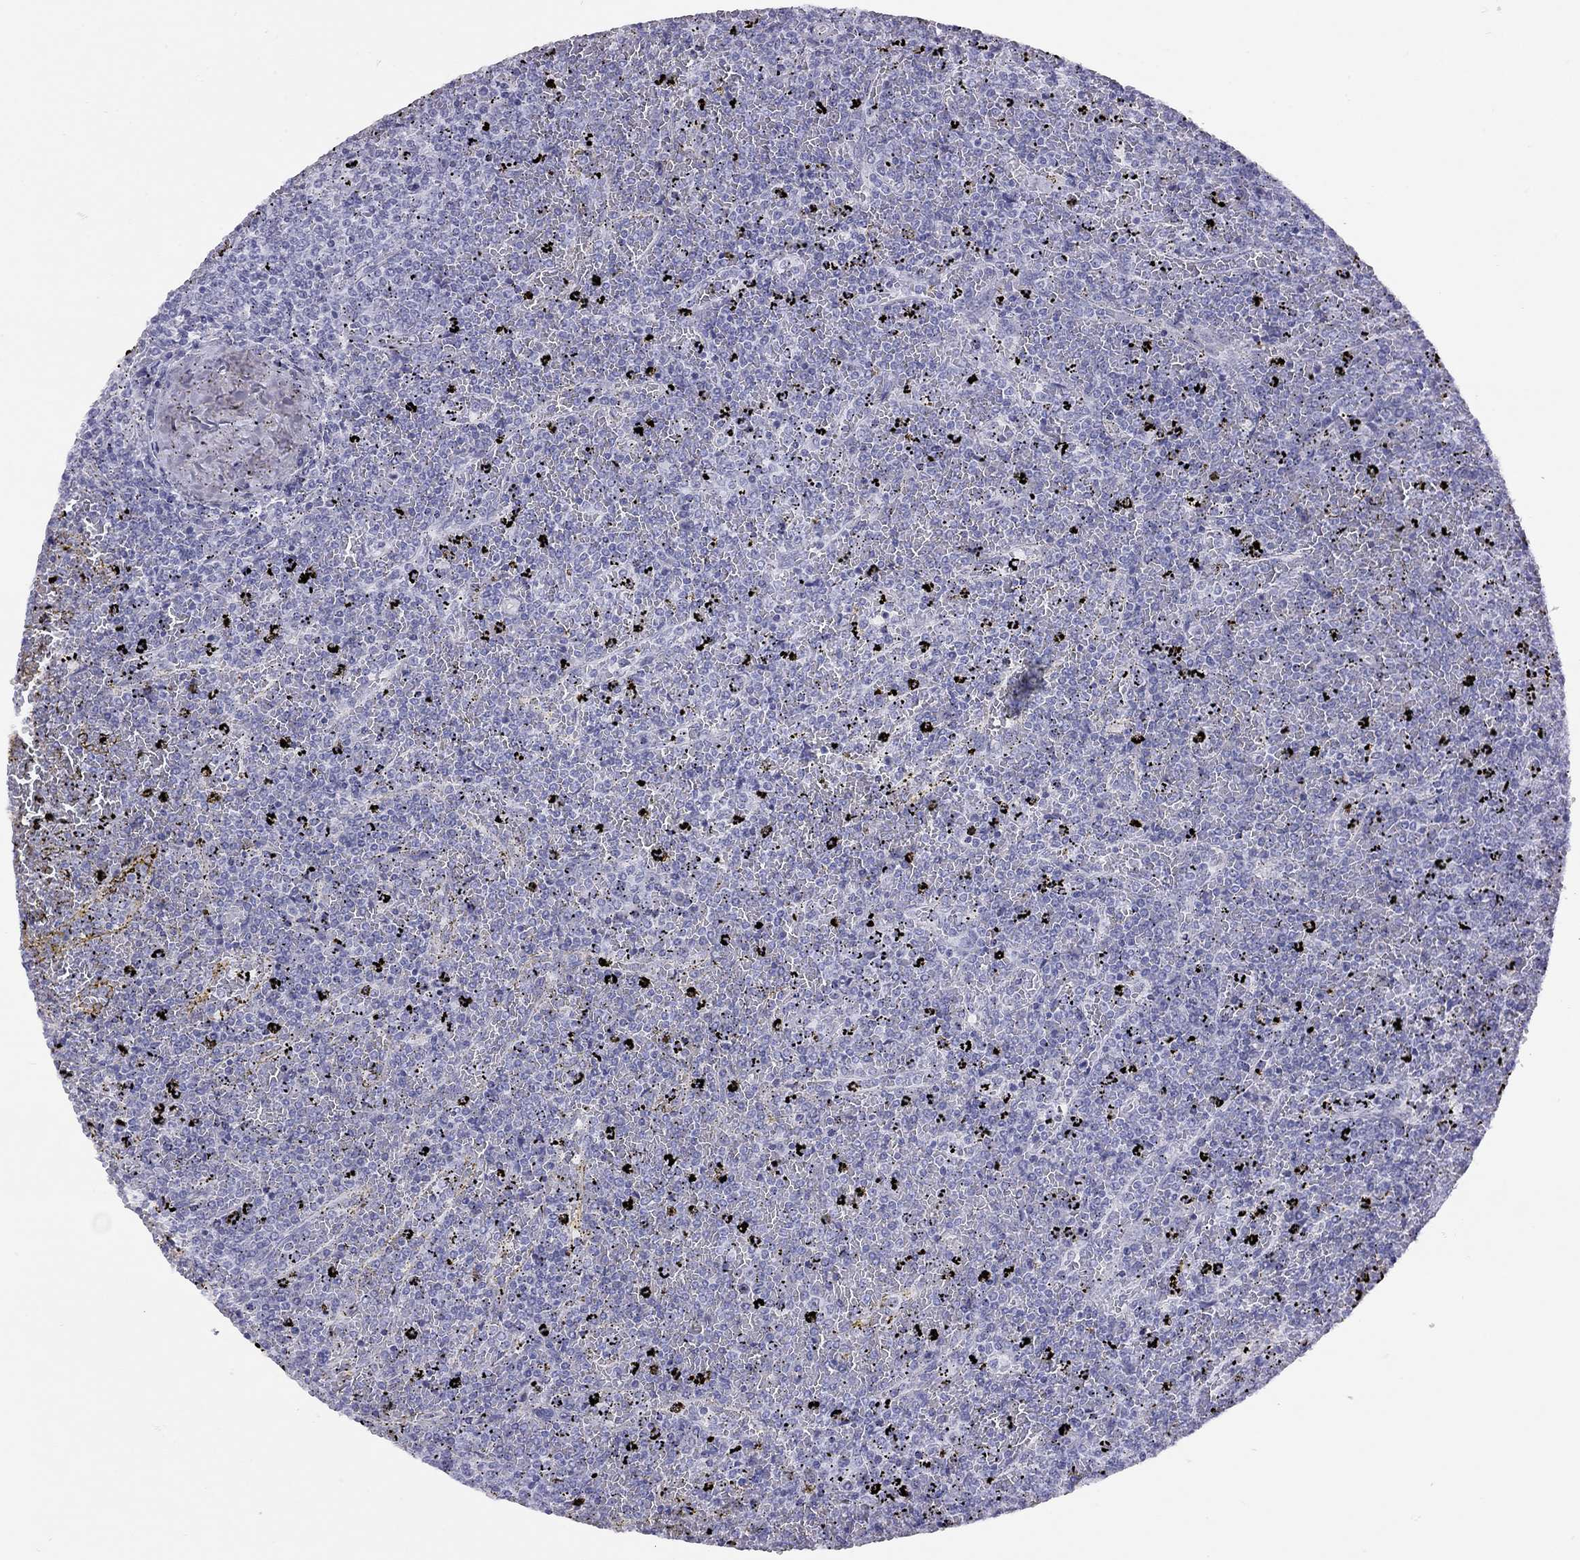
{"staining": {"intensity": "negative", "quantity": "none", "location": "none"}, "tissue": "lymphoma", "cell_type": "Tumor cells", "image_type": "cancer", "snomed": [{"axis": "morphology", "description": "Malignant lymphoma, non-Hodgkin's type, Low grade"}, {"axis": "topography", "description": "Spleen"}], "caption": "Immunohistochemistry (IHC) histopathology image of human lymphoma stained for a protein (brown), which displays no expression in tumor cells. (Stains: DAB immunohistochemistry (IHC) with hematoxylin counter stain, Microscopy: brightfield microscopy at high magnification).", "gene": "LYAR", "patient": {"sex": "female", "age": 77}}